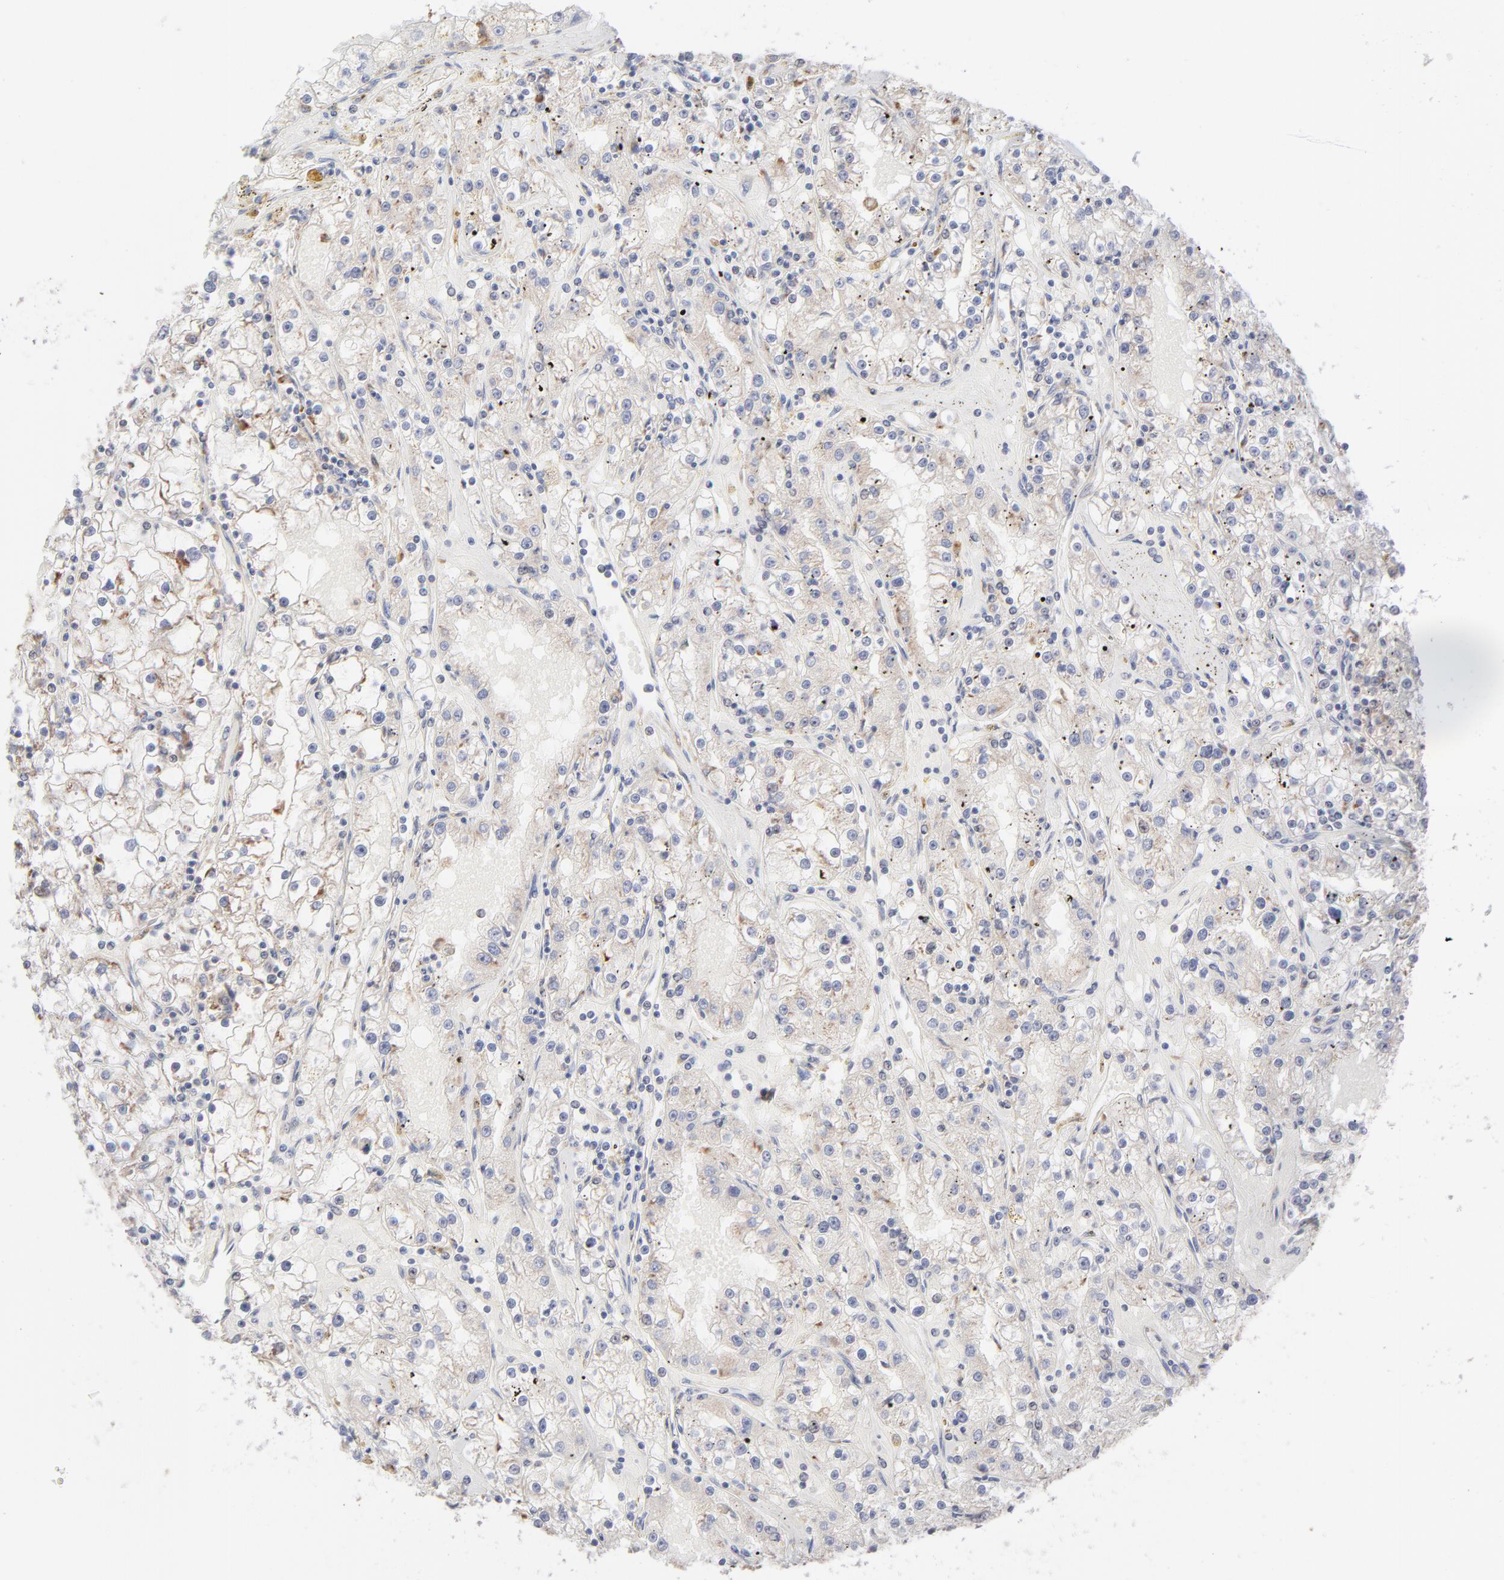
{"staining": {"intensity": "weak", "quantity": "25%-75%", "location": "cytoplasmic/membranous"}, "tissue": "renal cancer", "cell_type": "Tumor cells", "image_type": "cancer", "snomed": [{"axis": "morphology", "description": "Adenocarcinoma, NOS"}, {"axis": "topography", "description": "Kidney"}], "caption": "IHC image of neoplastic tissue: human adenocarcinoma (renal) stained using IHC shows low levels of weak protein expression localized specifically in the cytoplasmic/membranous of tumor cells, appearing as a cytoplasmic/membranous brown color.", "gene": "RPS21", "patient": {"sex": "male", "age": 56}}